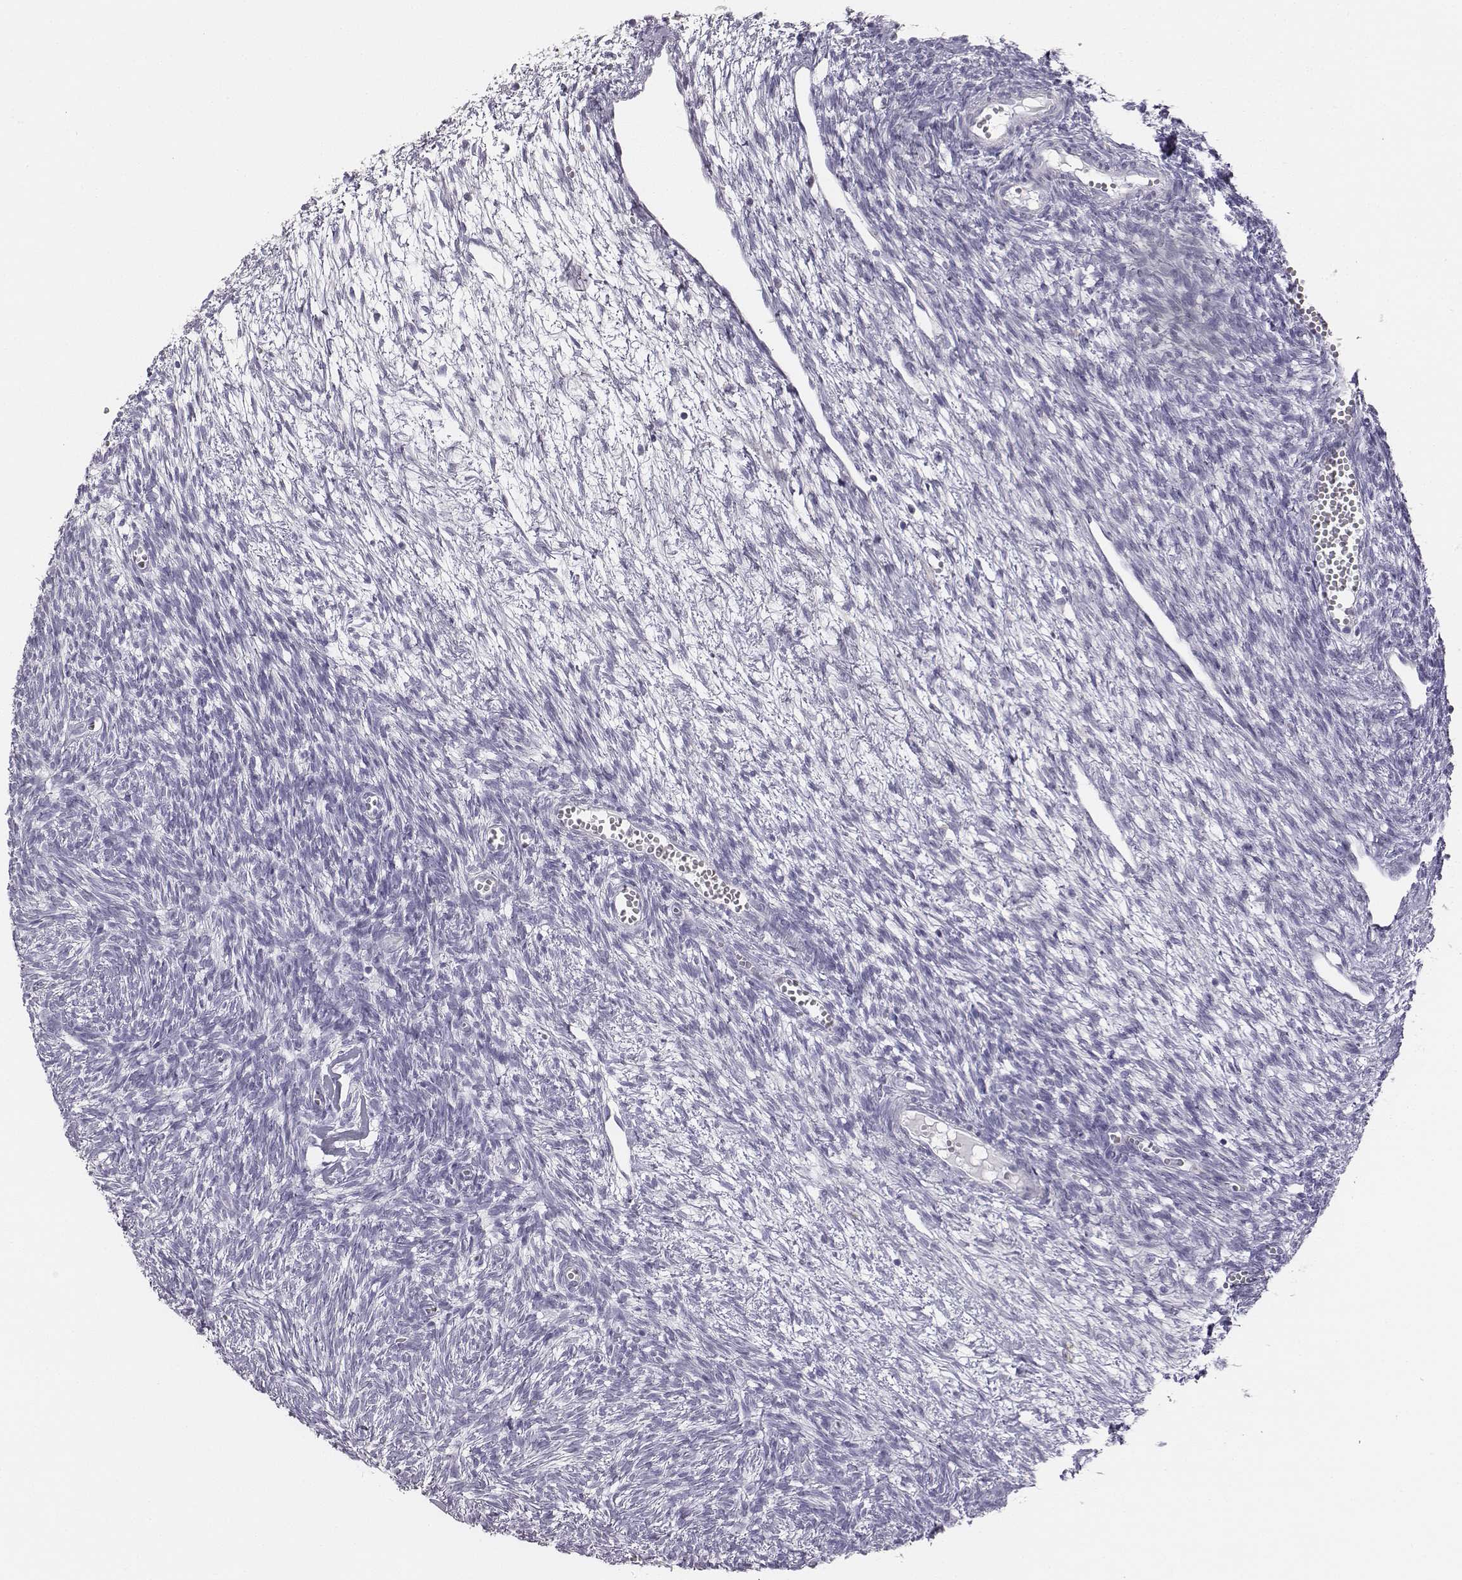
{"staining": {"intensity": "negative", "quantity": "none", "location": "none"}, "tissue": "ovary", "cell_type": "Follicle cells", "image_type": "normal", "snomed": [{"axis": "morphology", "description": "Normal tissue, NOS"}, {"axis": "topography", "description": "Ovary"}], "caption": "Follicle cells are negative for brown protein staining in unremarkable ovary.", "gene": "ADAM7", "patient": {"sex": "female", "age": 43}}